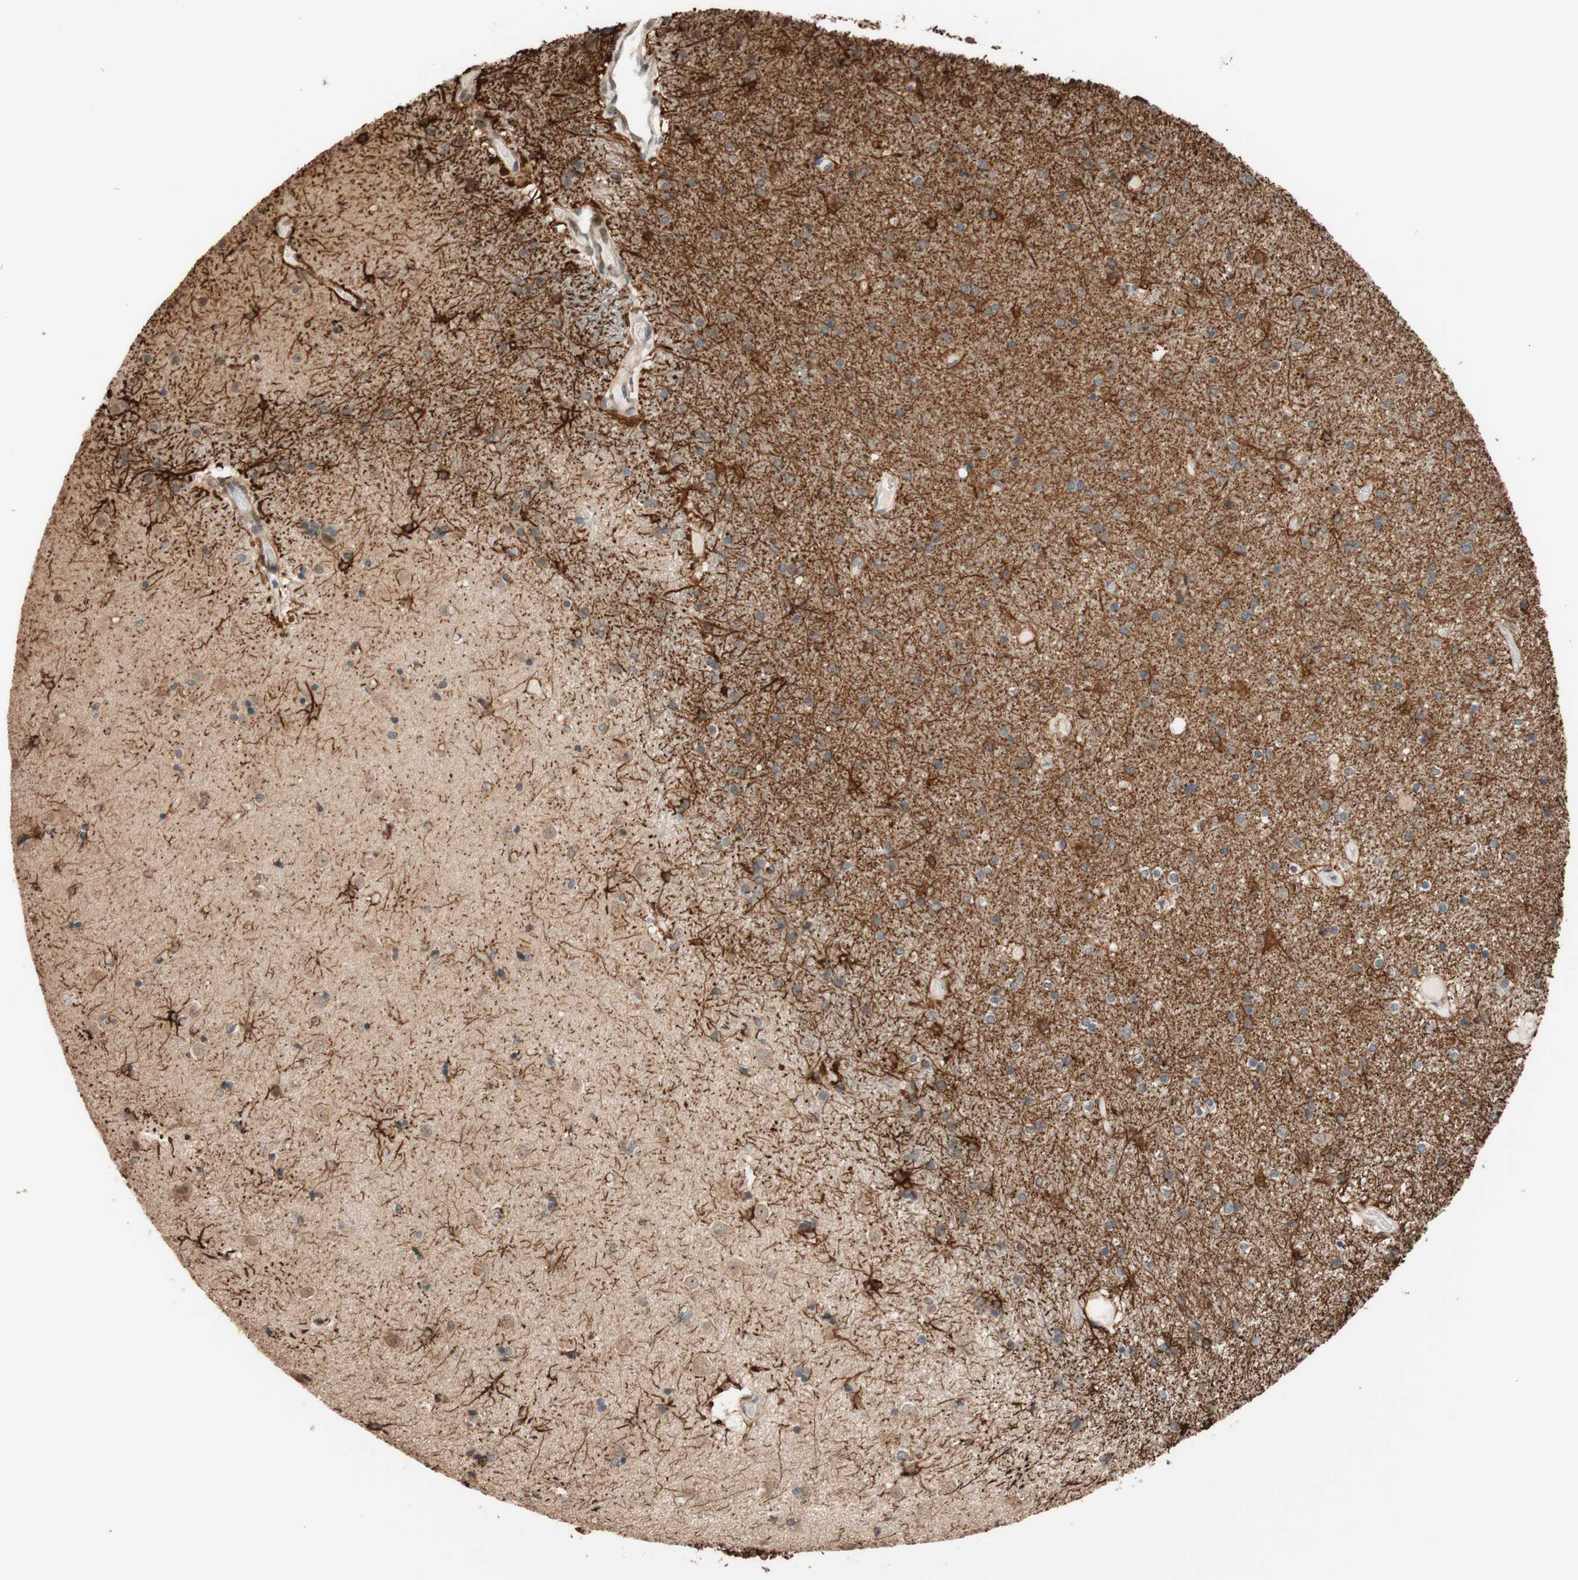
{"staining": {"intensity": "strong", "quantity": "<25%", "location": "cytoplasmic/membranous"}, "tissue": "caudate", "cell_type": "Glial cells", "image_type": "normal", "snomed": [{"axis": "morphology", "description": "Normal tissue, NOS"}, {"axis": "topography", "description": "Lateral ventricle wall"}], "caption": "This histopathology image demonstrates IHC staining of normal caudate, with medium strong cytoplasmic/membranous staining in about <25% of glial cells.", "gene": "CCNC", "patient": {"sex": "female", "age": 54}}